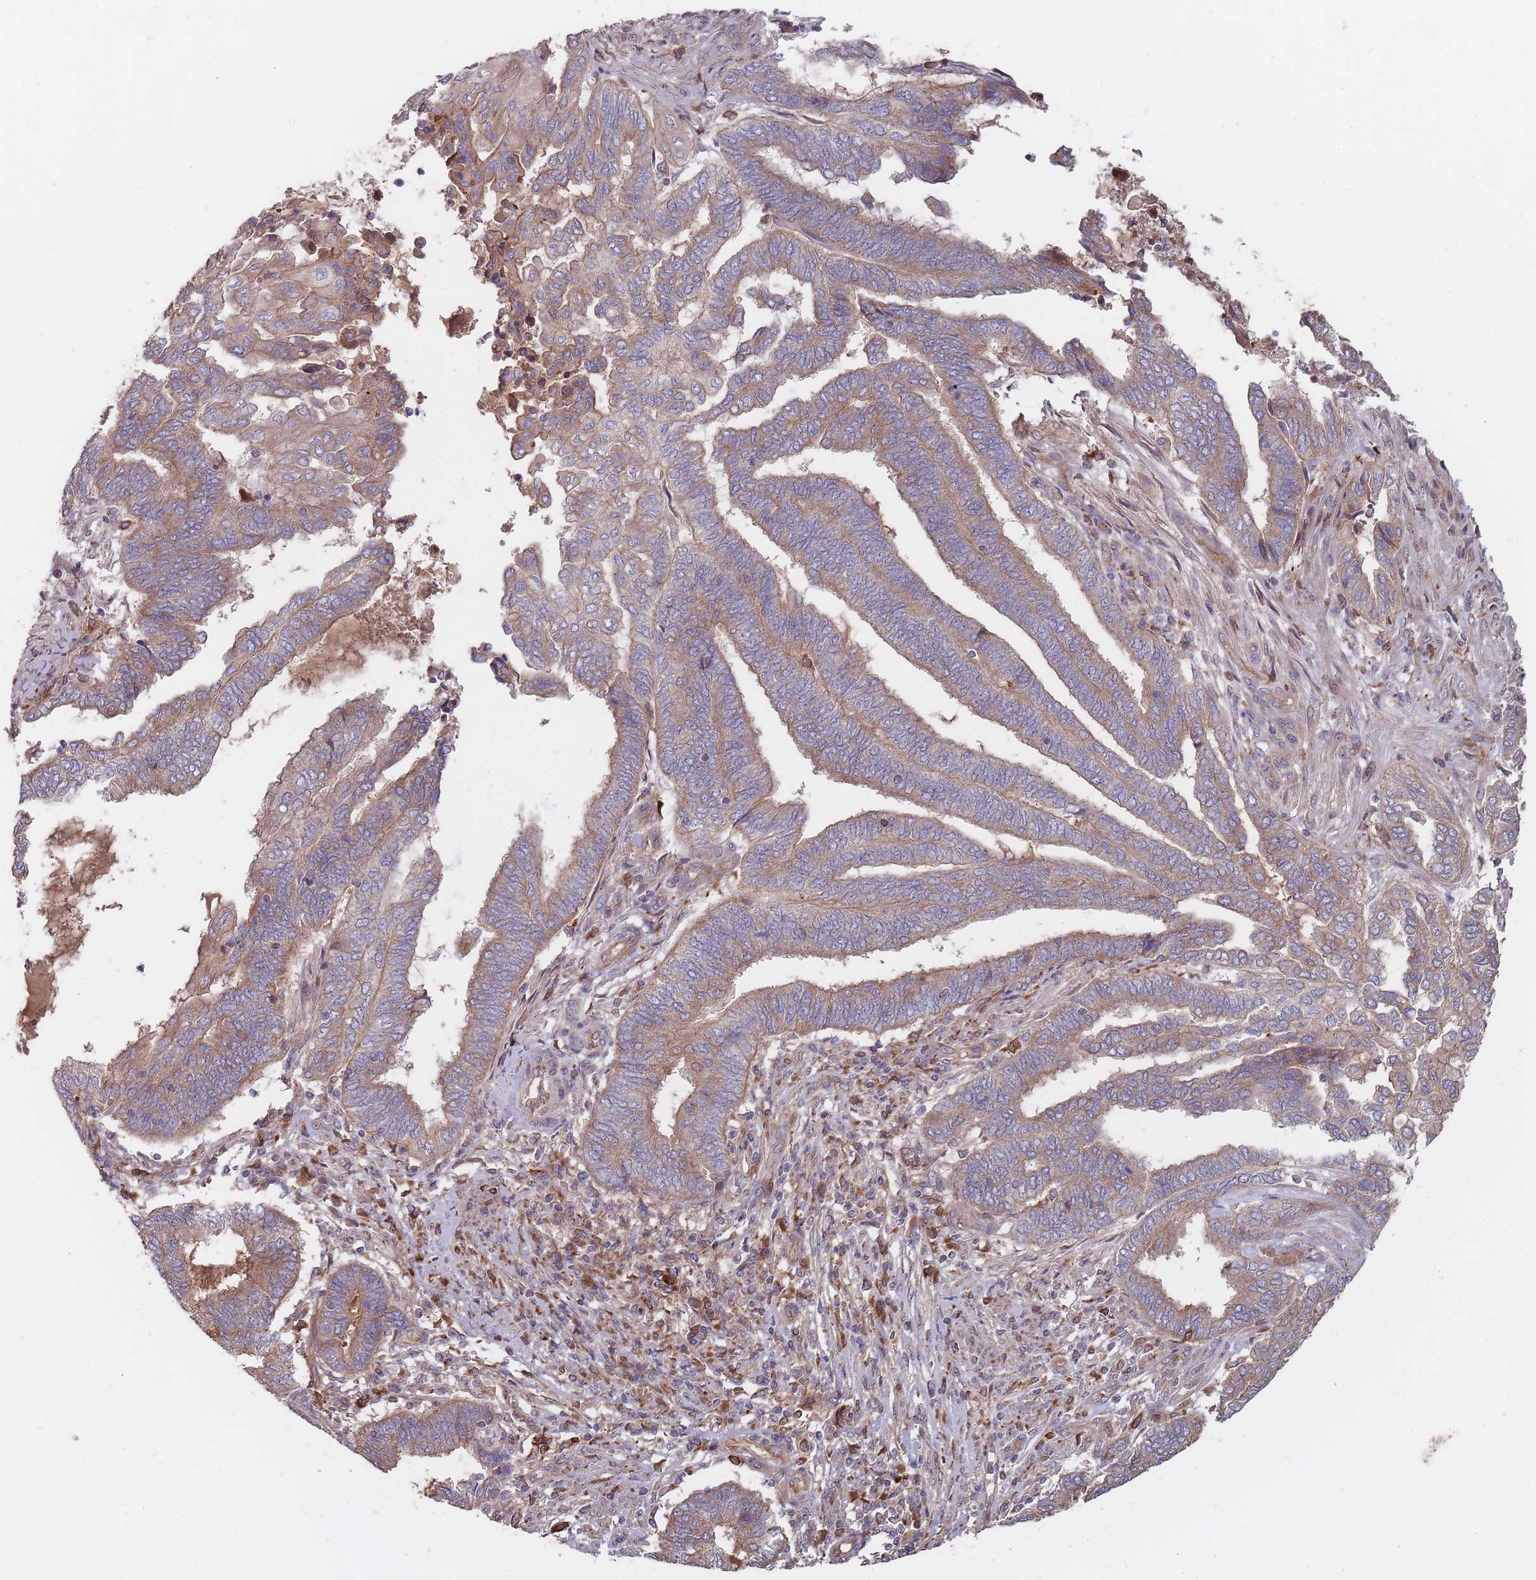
{"staining": {"intensity": "weak", "quantity": ">75%", "location": "cytoplasmic/membranous"}, "tissue": "endometrial cancer", "cell_type": "Tumor cells", "image_type": "cancer", "snomed": [{"axis": "morphology", "description": "Adenocarcinoma, NOS"}, {"axis": "topography", "description": "Uterus"}, {"axis": "topography", "description": "Endometrium"}], "caption": "Endometrial cancer stained with DAB (3,3'-diaminobenzidine) immunohistochemistry demonstrates low levels of weak cytoplasmic/membranous staining in approximately >75% of tumor cells.", "gene": "THSD7B", "patient": {"sex": "female", "age": 70}}